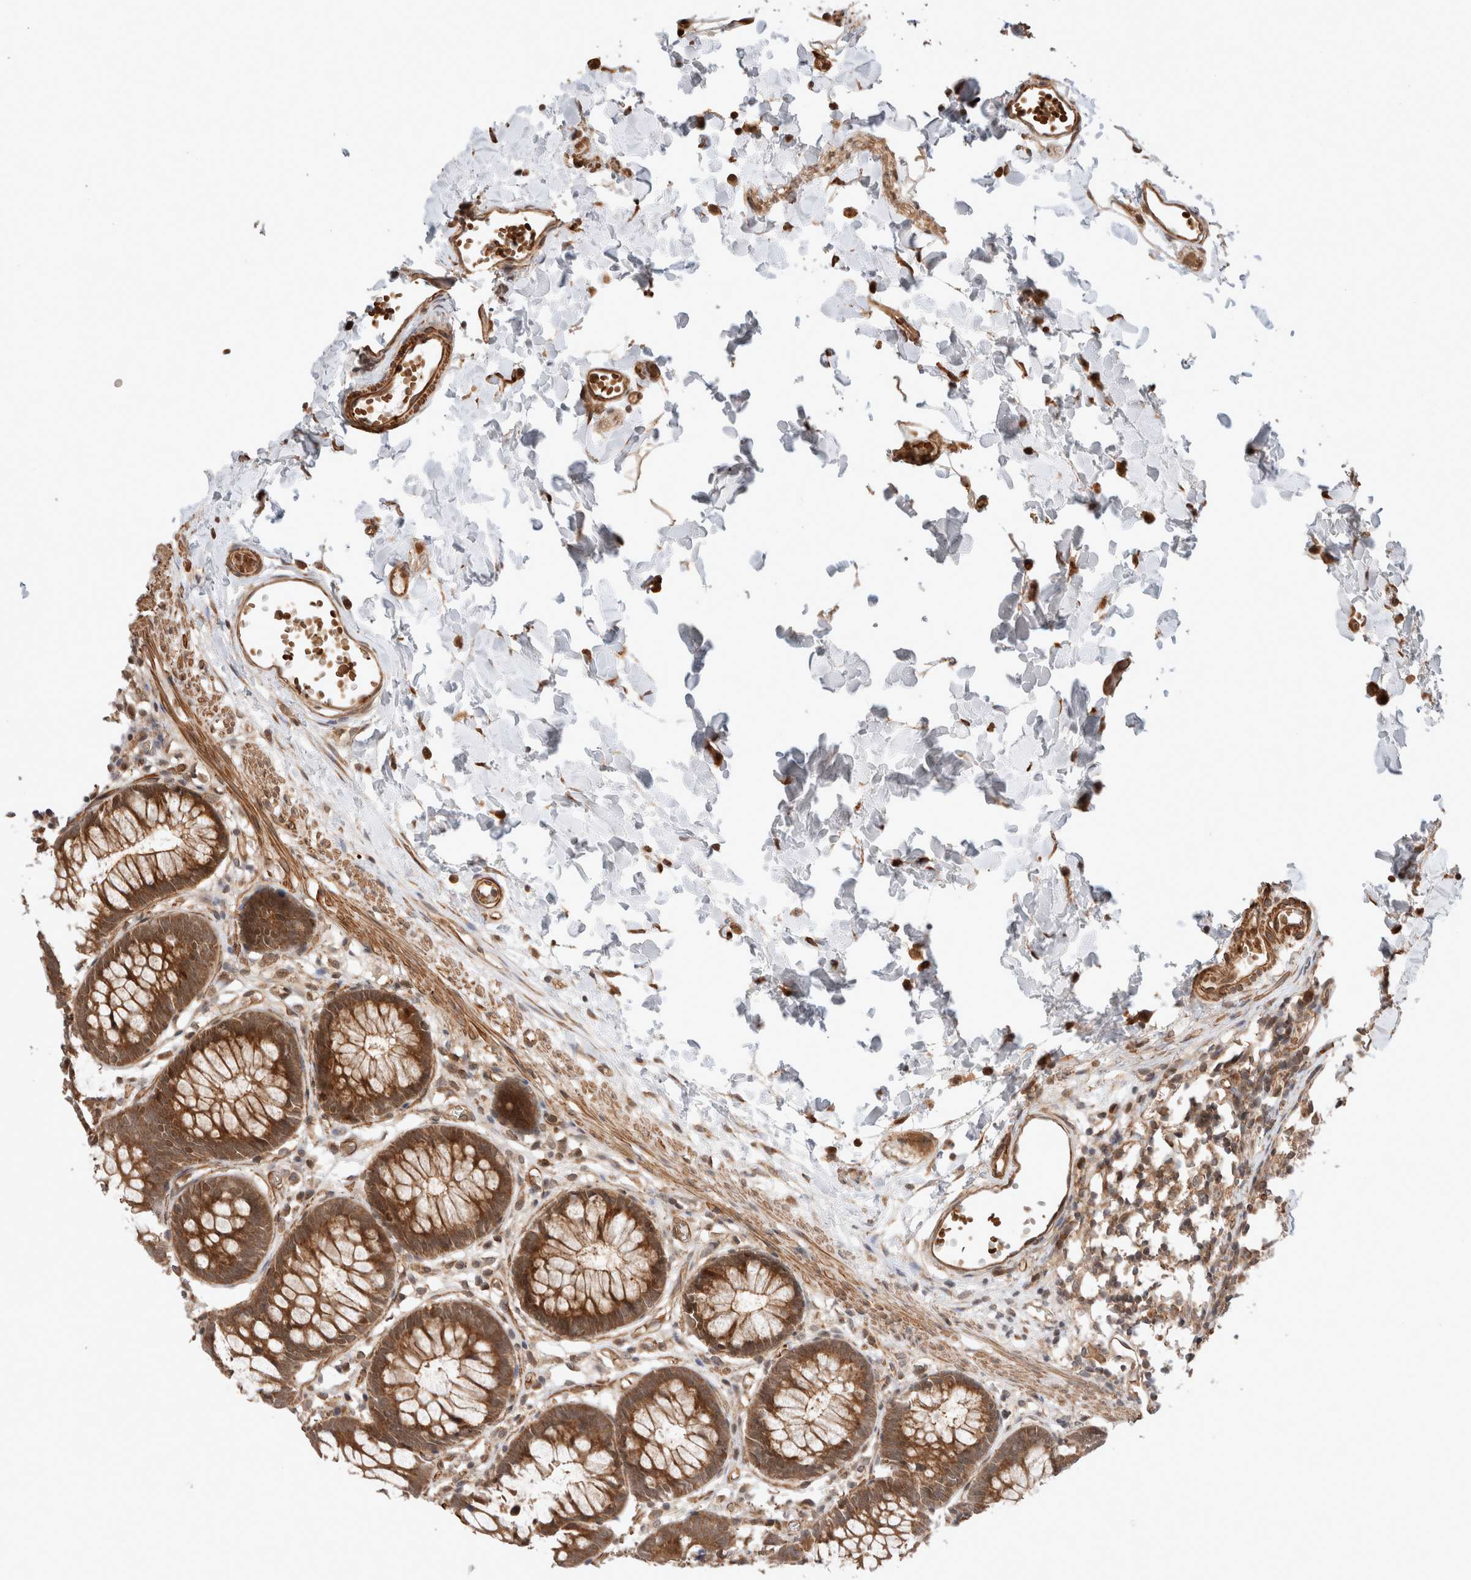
{"staining": {"intensity": "moderate", "quantity": ">75%", "location": "cytoplasmic/membranous,nuclear"}, "tissue": "colon", "cell_type": "Endothelial cells", "image_type": "normal", "snomed": [{"axis": "morphology", "description": "Normal tissue, NOS"}, {"axis": "topography", "description": "Colon"}], "caption": "Brown immunohistochemical staining in unremarkable colon shows moderate cytoplasmic/membranous,nuclear staining in about >75% of endothelial cells. The protein is shown in brown color, while the nuclei are stained blue.", "gene": "ZNF649", "patient": {"sex": "male", "age": 14}}